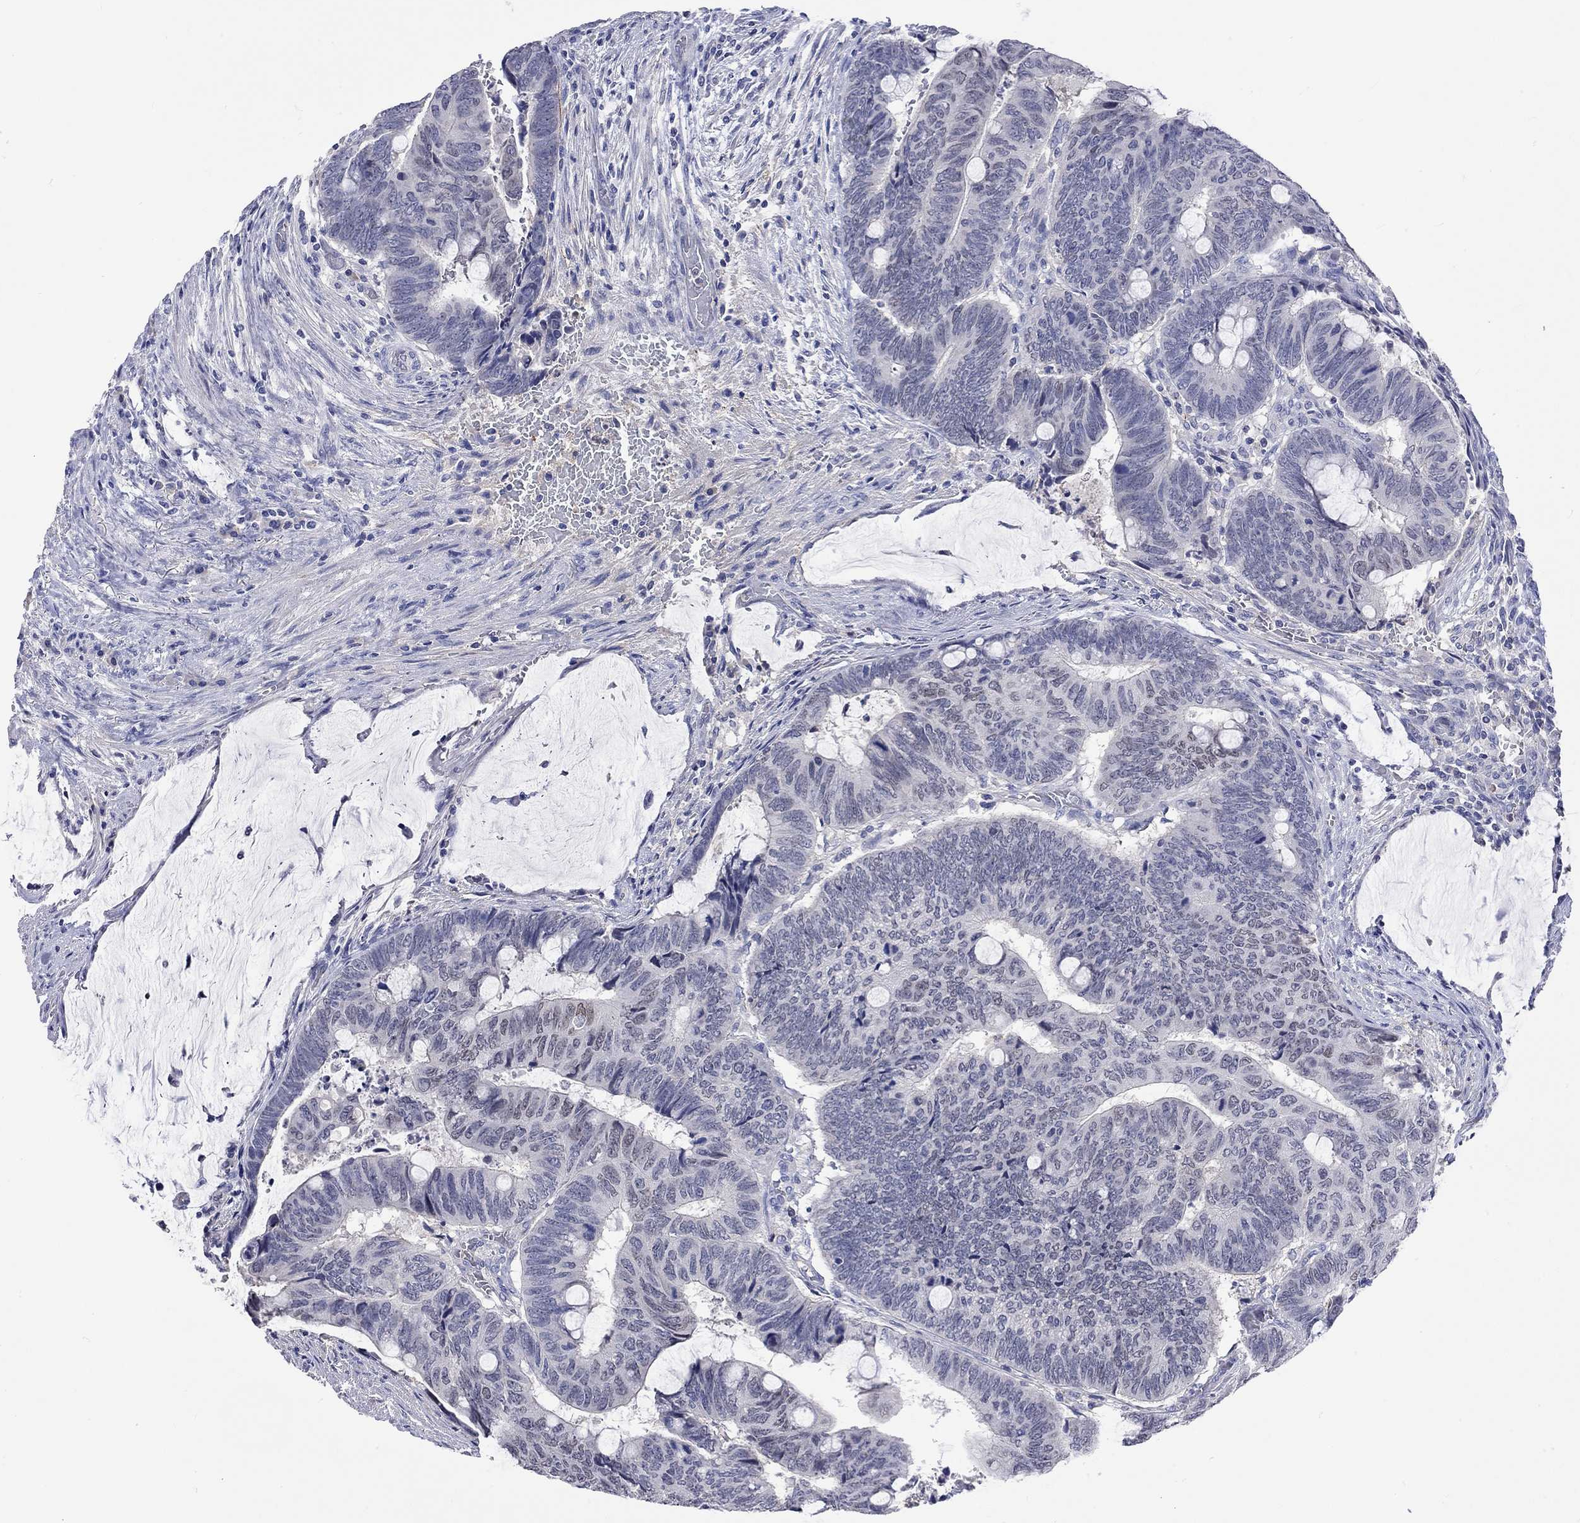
{"staining": {"intensity": "negative", "quantity": "none", "location": "none"}, "tissue": "colorectal cancer", "cell_type": "Tumor cells", "image_type": "cancer", "snomed": [{"axis": "morphology", "description": "Normal tissue, NOS"}, {"axis": "morphology", "description": "Adenocarcinoma, NOS"}, {"axis": "topography", "description": "Rectum"}], "caption": "IHC micrograph of colorectal cancer (adenocarcinoma) stained for a protein (brown), which exhibits no positivity in tumor cells.", "gene": "LRFN4", "patient": {"sex": "male", "age": 92}}